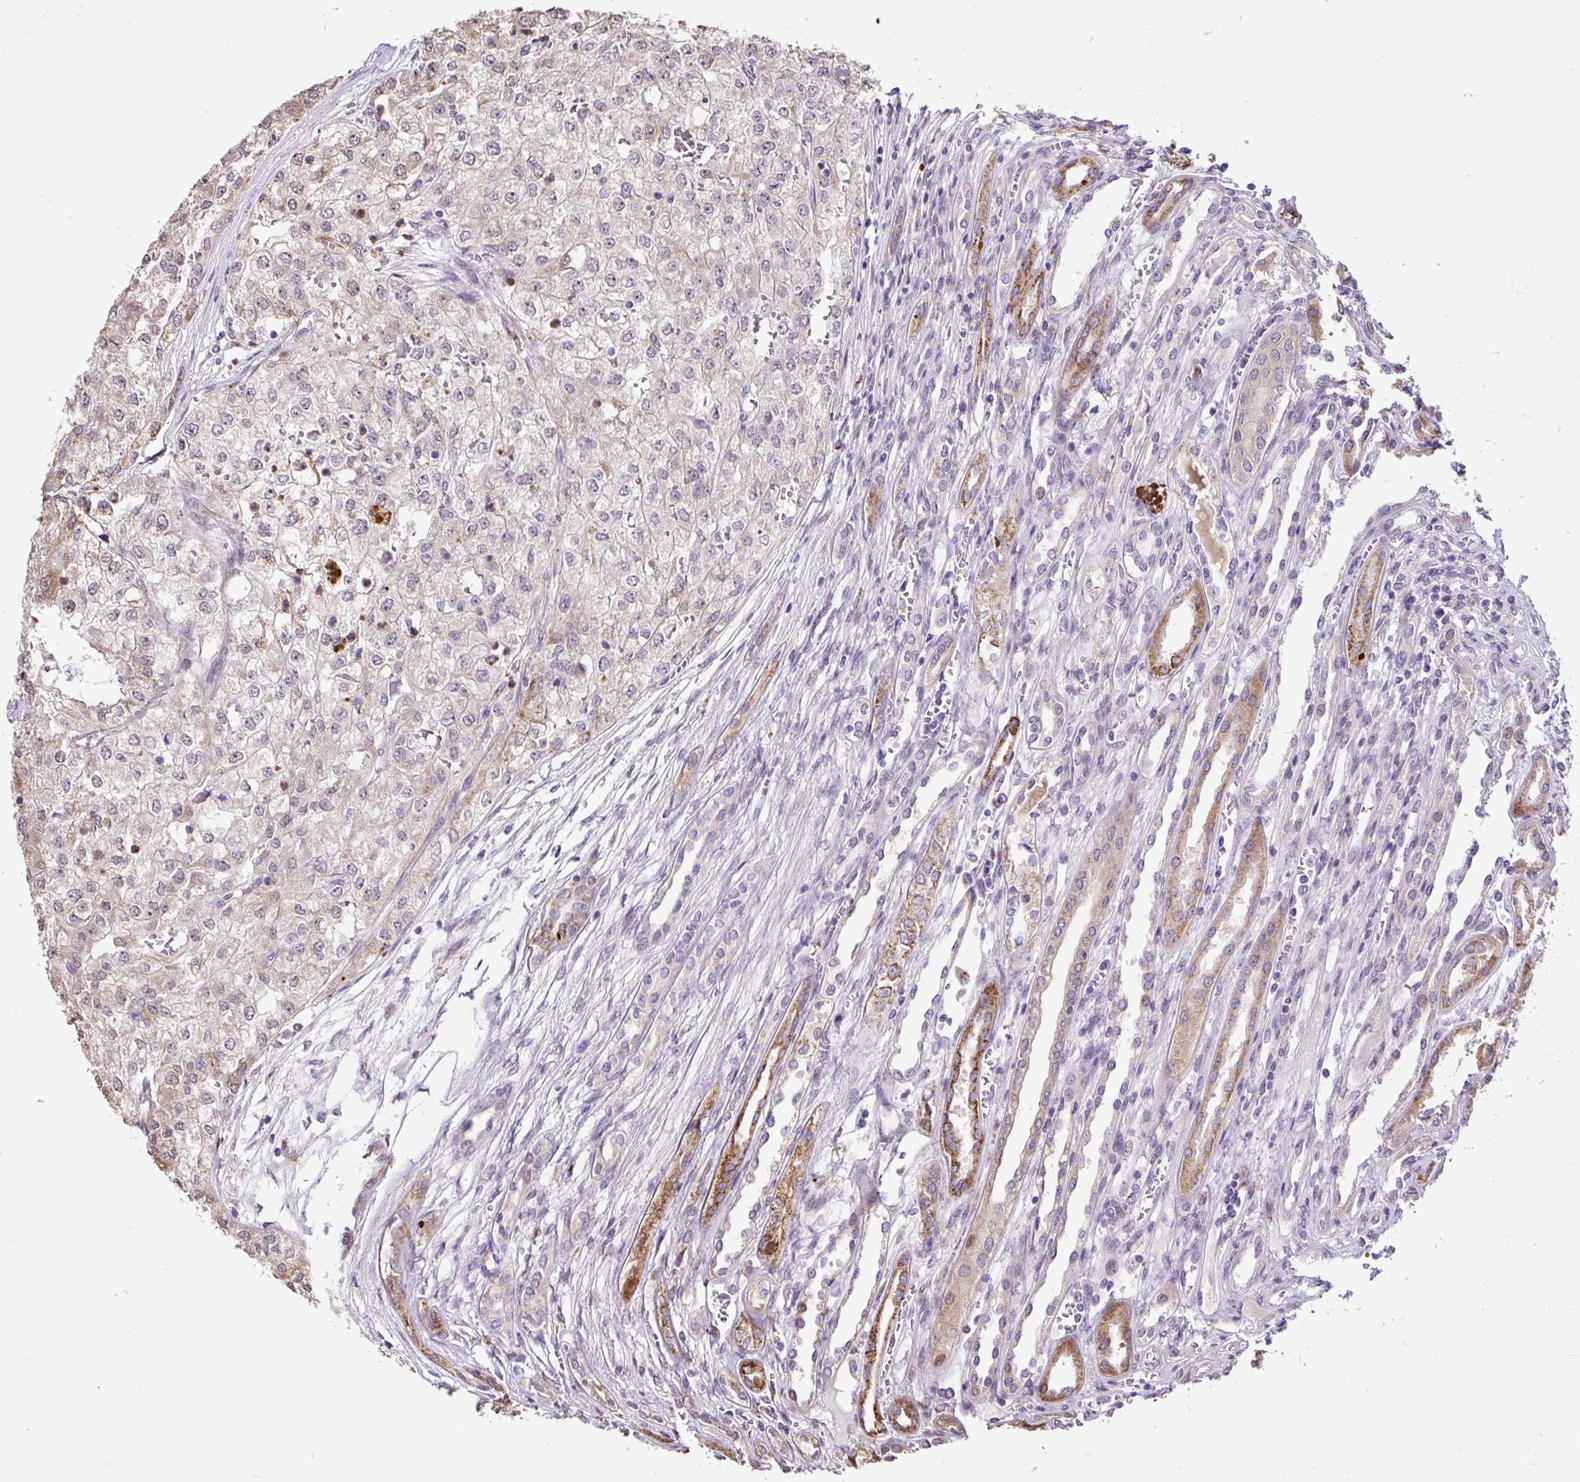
{"staining": {"intensity": "negative", "quantity": "none", "location": "none"}, "tissue": "renal cancer", "cell_type": "Tumor cells", "image_type": "cancer", "snomed": [{"axis": "morphology", "description": "Adenocarcinoma, NOS"}, {"axis": "topography", "description": "Kidney"}], "caption": "Immunohistochemistry histopathology image of neoplastic tissue: renal cancer (adenocarcinoma) stained with DAB demonstrates no significant protein expression in tumor cells. (DAB immunohistochemistry with hematoxylin counter stain).", "gene": "PUS7L", "patient": {"sex": "female", "age": 54}}